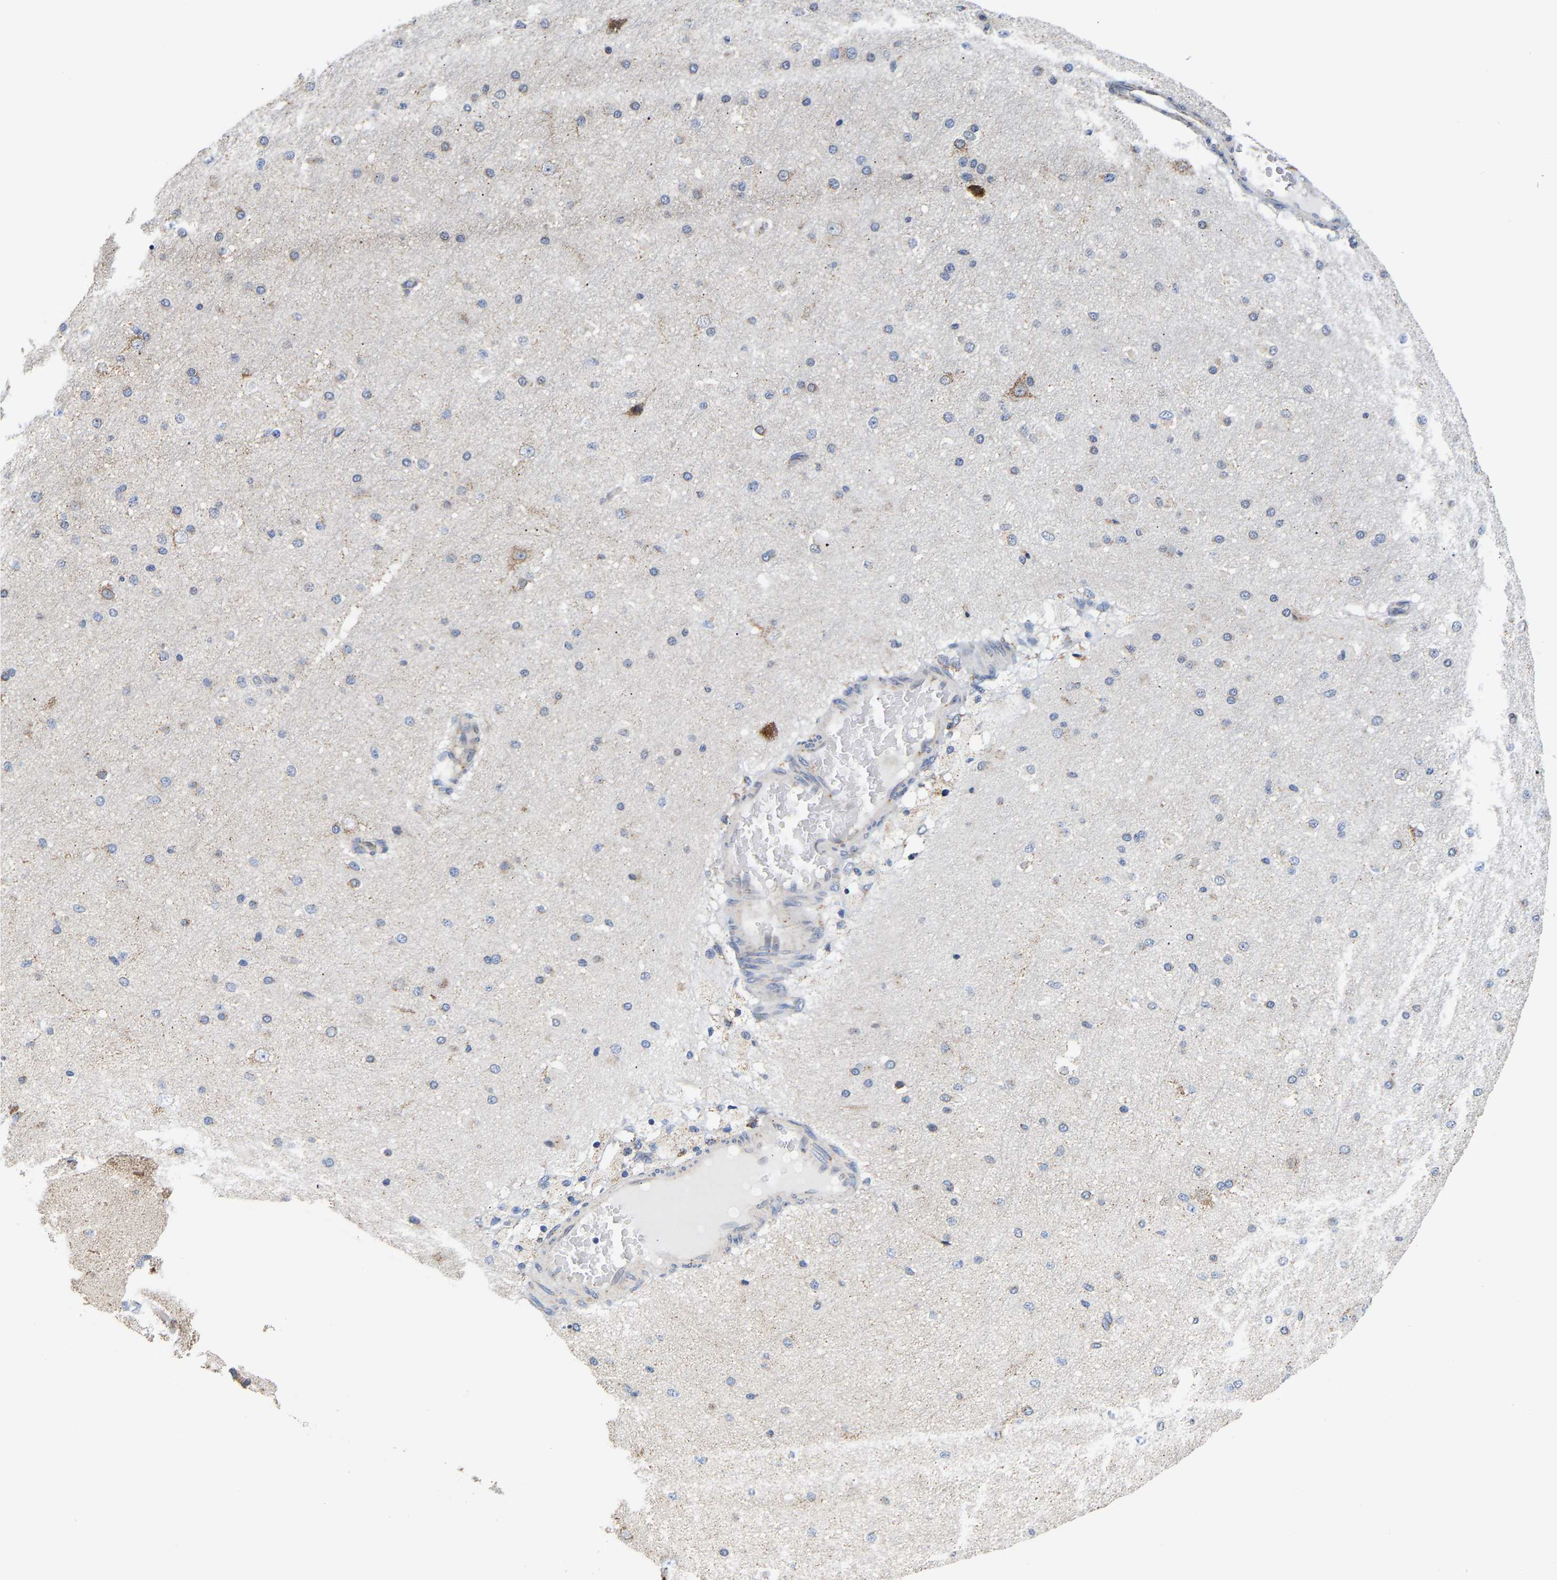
{"staining": {"intensity": "negative", "quantity": "none", "location": "none"}, "tissue": "cerebral cortex", "cell_type": "Endothelial cells", "image_type": "normal", "snomed": [{"axis": "morphology", "description": "Normal tissue, NOS"}, {"axis": "morphology", "description": "Developmental malformation"}, {"axis": "topography", "description": "Cerebral cortex"}], "caption": "Human cerebral cortex stained for a protein using immunohistochemistry shows no expression in endothelial cells.", "gene": "PCNT", "patient": {"sex": "female", "age": 30}}